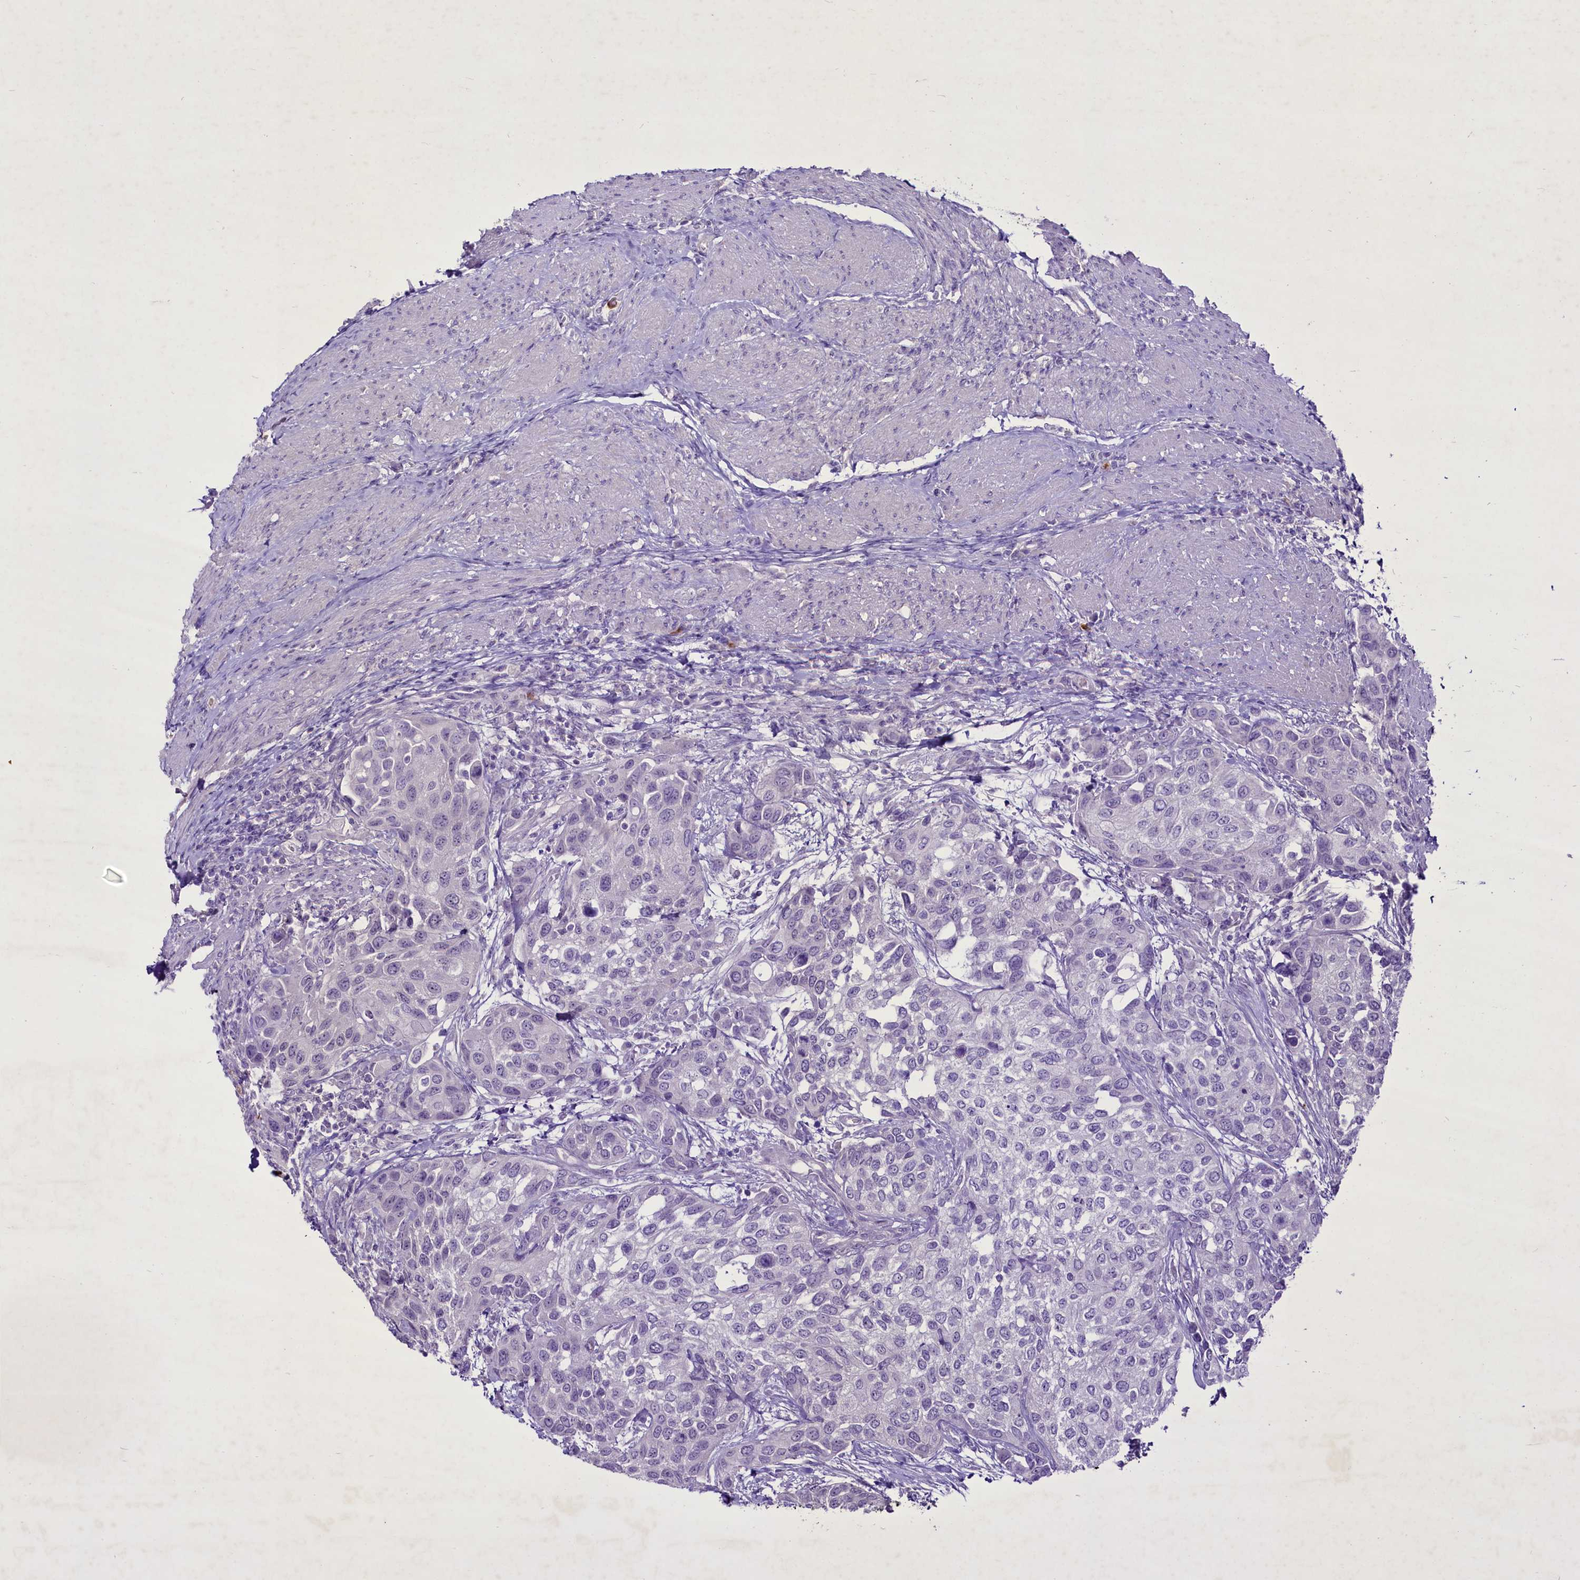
{"staining": {"intensity": "negative", "quantity": "none", "location": "none"}, "tissue": "urothelial cancer", "cell_type": "Tumor cells", "image_type": "cancer", "snomed": [{"axis": "morphology", "description": "Normal tissue, NOS"}, {"axis": "morphology", "description": "Urothelial carcinoma, High grade"}, {"axis": "topography", "description": "Vascular tissue"}, {"axis": "topography", "description": "Urinary bladder"}], "caption": "IHC of urothelial carcinoma (high-grade) reveals no expression in tumor cells. The staining is performed using DAB (3,3'-diaminobenzidine) brown chromogen with nuclei counter-stained in using hematoxylin.", "gene": "FAM209B", "patient": {"sex": "female", "age": 56}}